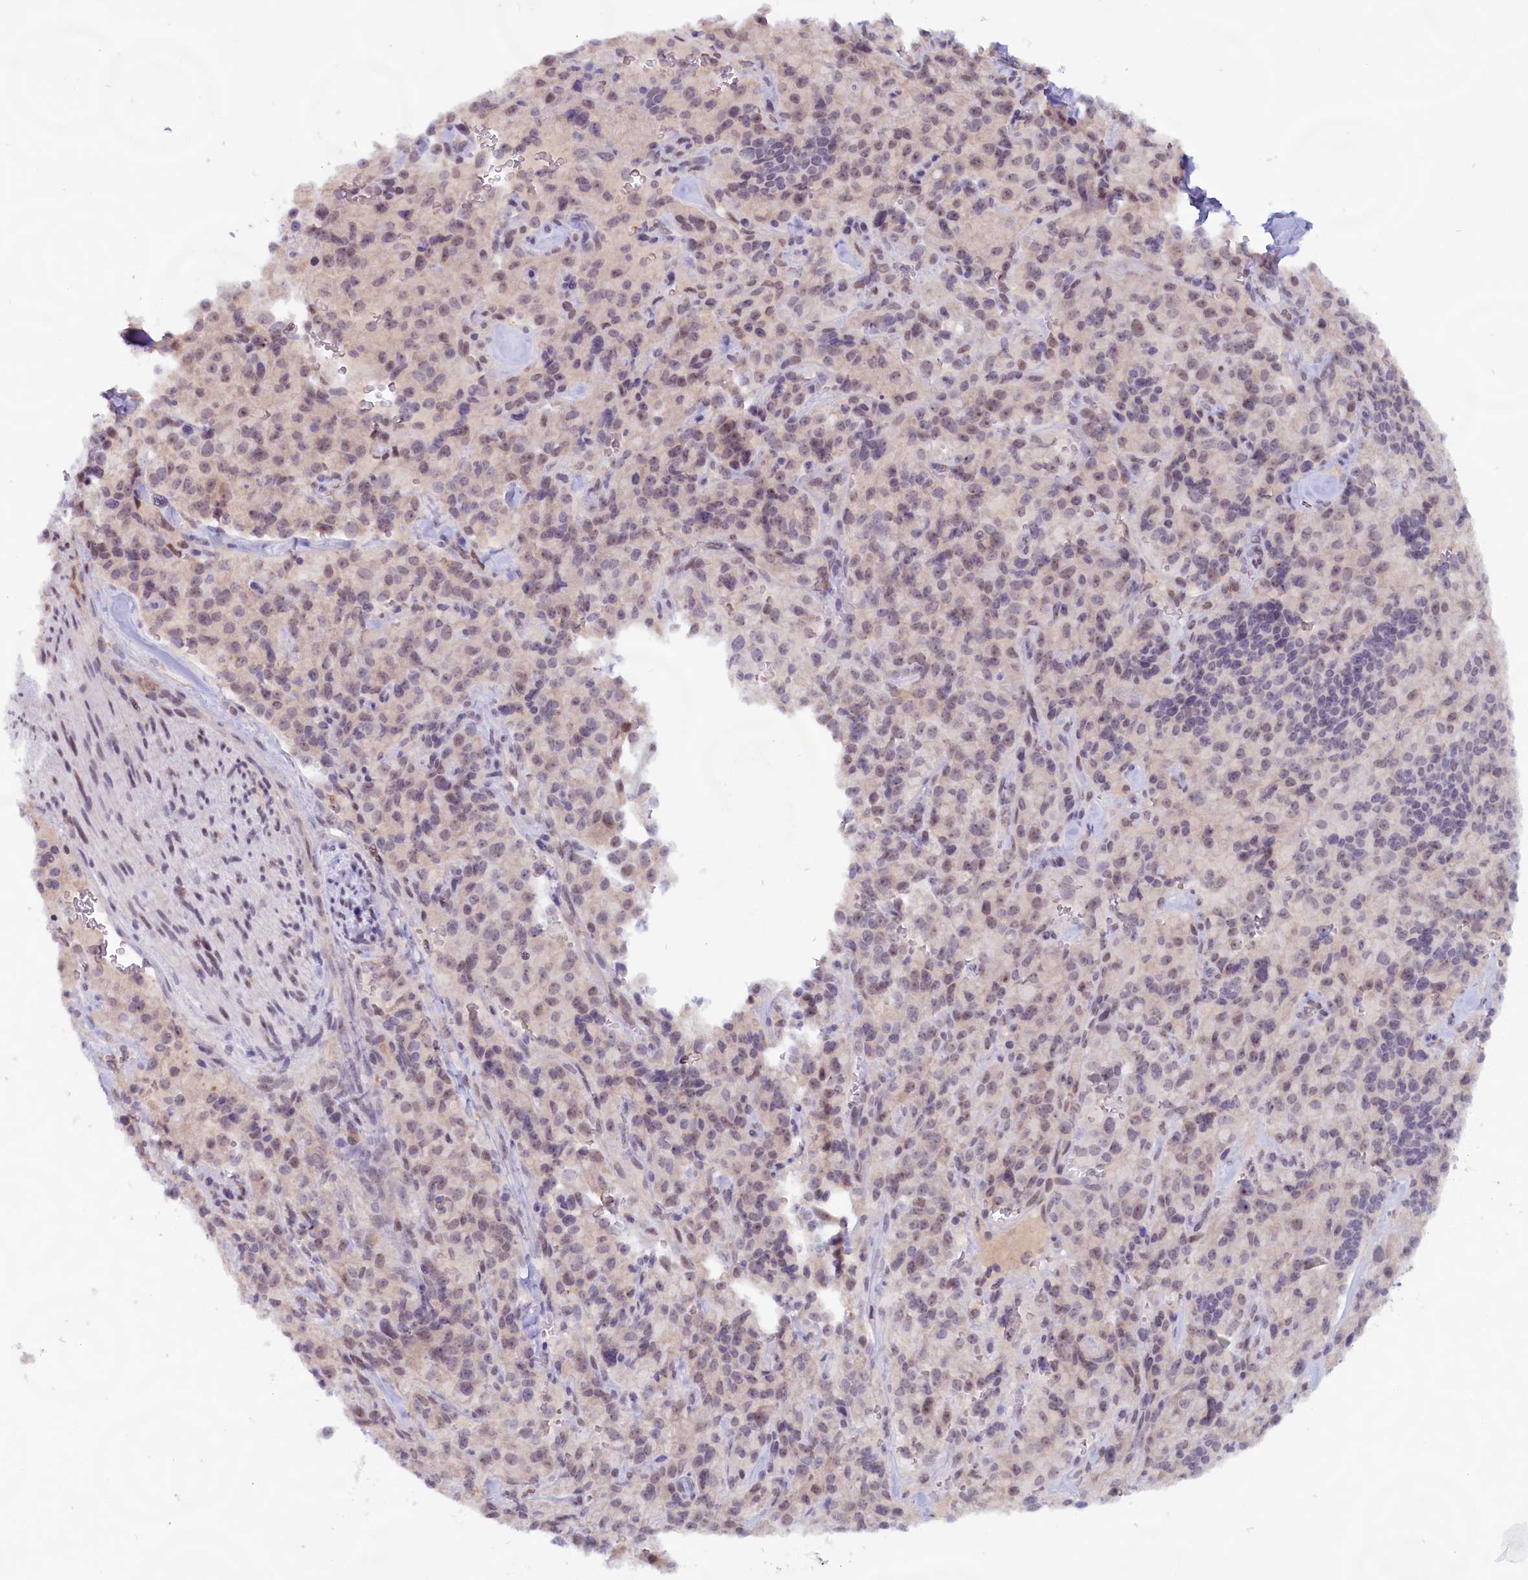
{"staining": {"intensity": "weak", "quantity": "25%-75%", "location": "nuclear"}, "tissue": "pancreatic cancer", "cell_type": "Tumor cells", "image_type": "cancer", "snomed": [{"axis": "morphology", "description": "Adenocarcinoma, NOS"}, {"axis": "topography", "description": "Pancreas"}], "caption": "Adenocarcinoma (pancreatic) was stained to show a protein in brown. There is low levels of weak nuclear expression in approximately 25%-75% of tumor cells.", "gene": "C1D", "patient": {"sex": "male", "age": 65}}